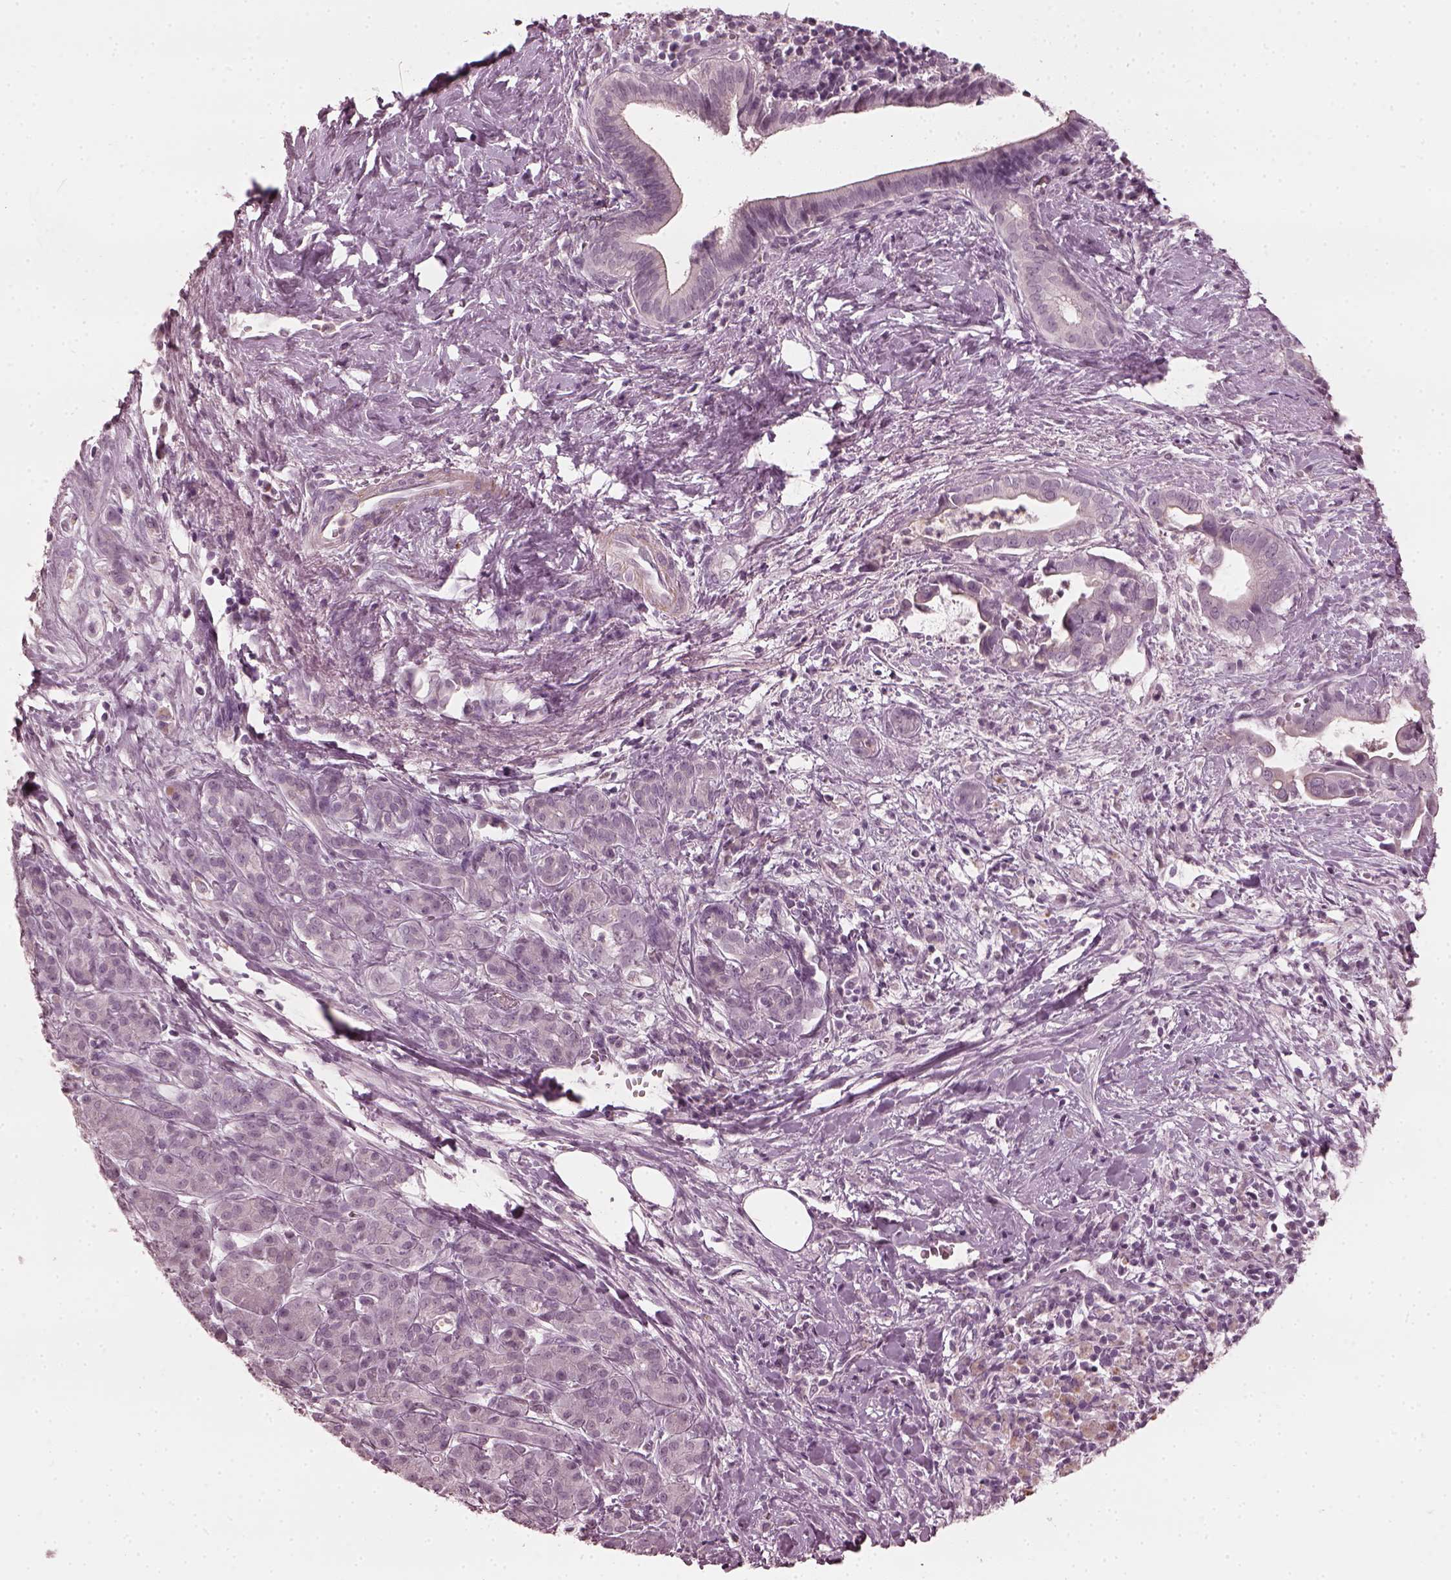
{"staining": {"intensity": "negative", "quantity": "none", "location": "none"}, "tissue": "pancreatic cancer", "cell_type": "Tumor cells", "image_type": "cancer", "snomed": [{"axis": "morphology", "description": "Adenocarcinoma, NOS"}, {"axis": "topography", "description": "Pancreas"}], "caption": "Image shows no significant protein expression in tumor cells of adenocarcinoma (pancreatic).", "gene": "CCDC170", "patient": {"sex": "male", "age": 61}}